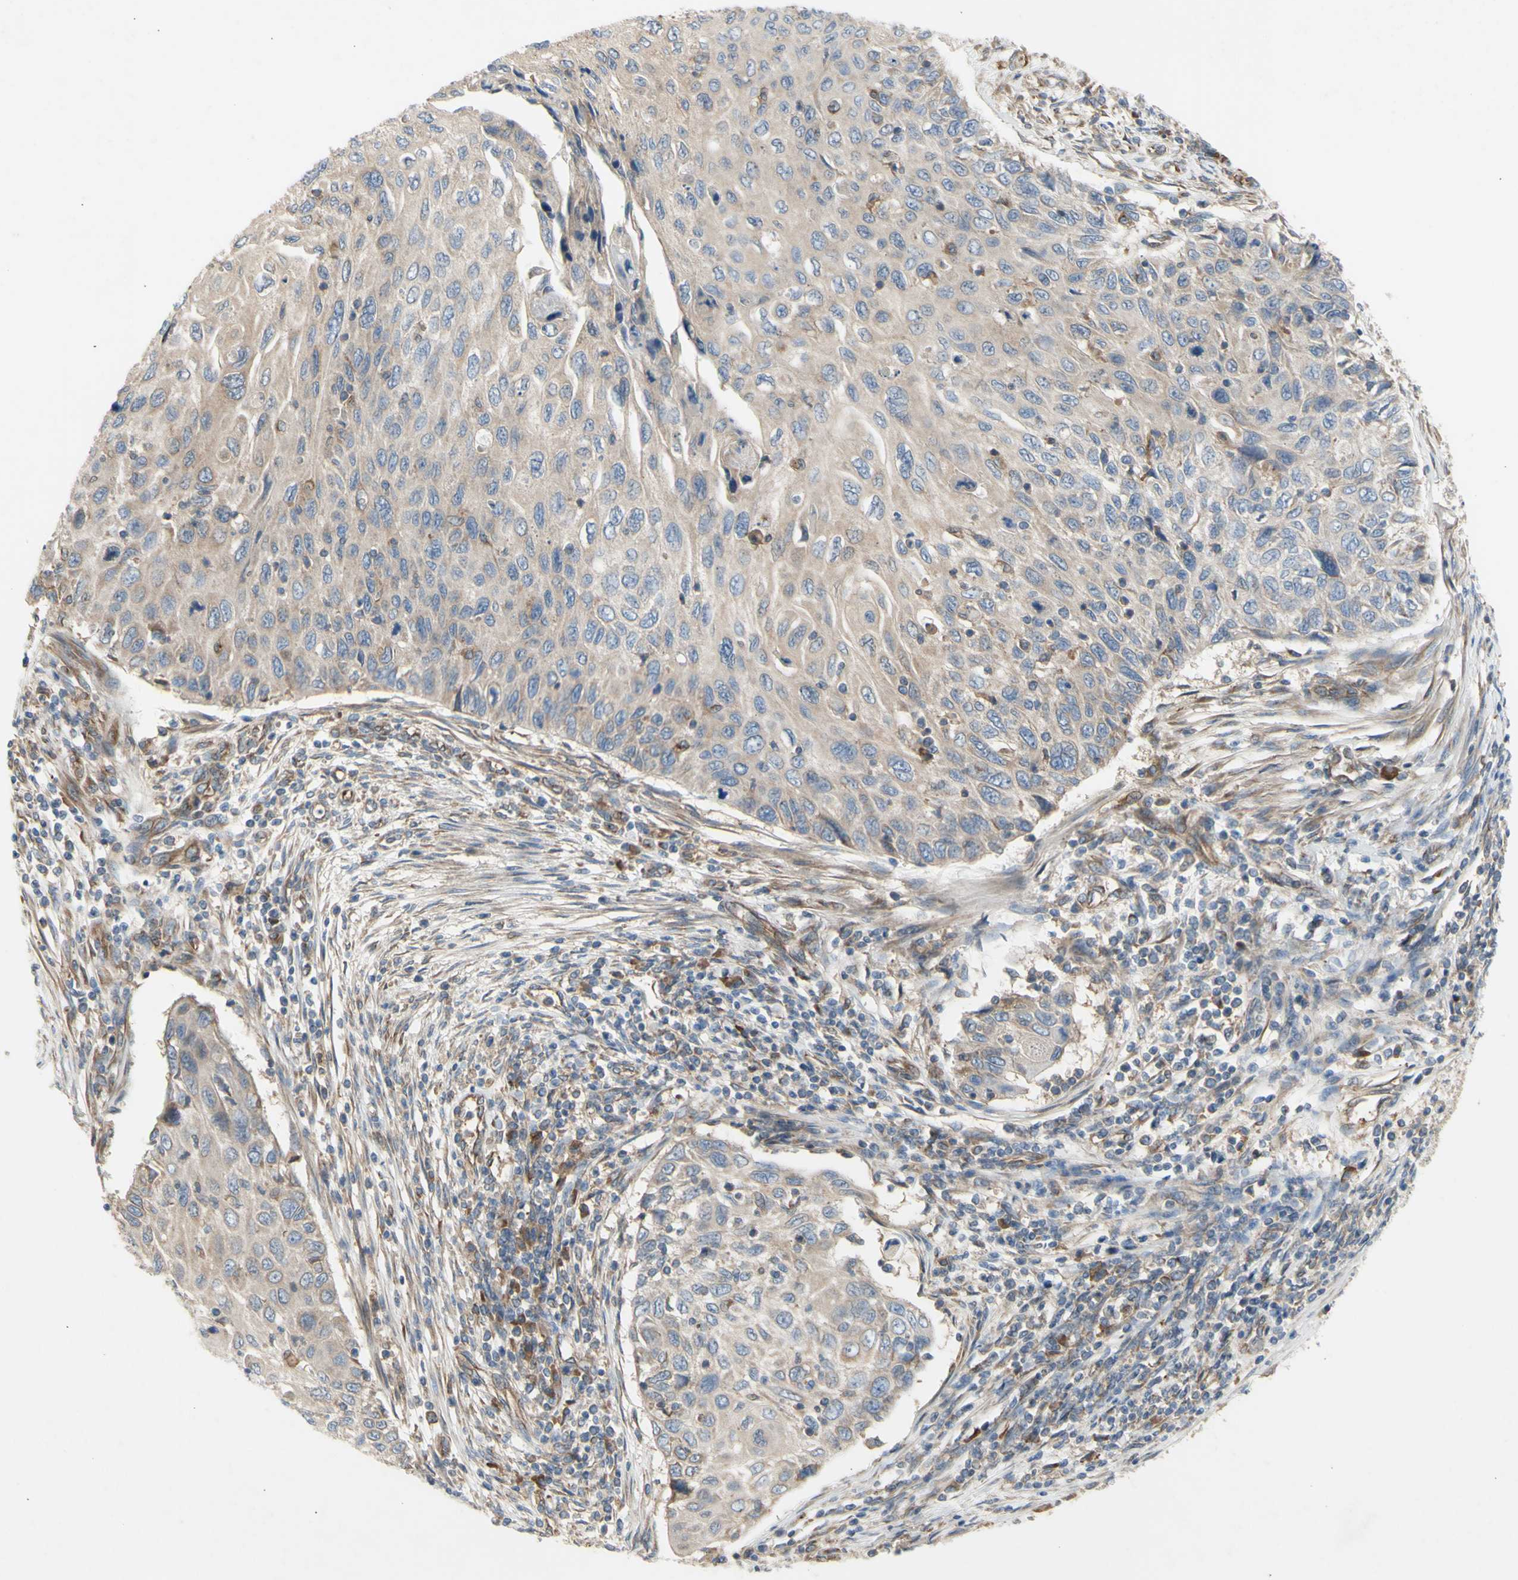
{"staining": {"intensity": "weak", "quantity": ">75%", "location": "cytoplasmic/membranous"}, "tissue": "cervical cancer", "cell_type": "Tumor cells", "image_type": "cancer", "snomed": [{"axis": "morphology", "description": "Squamous cell carcinoma, NOS"}, {"axis": "topography", "description": "Cervix"}], "caption": "Cervical squamous cell carcinoma stained with immunohistochemistry (IHC) reveals weak cytoplasmic/membranous expression in about >75% of tumor cells.", "gene": "KLC1", "patient": {"sex": "female", "age": 70}}